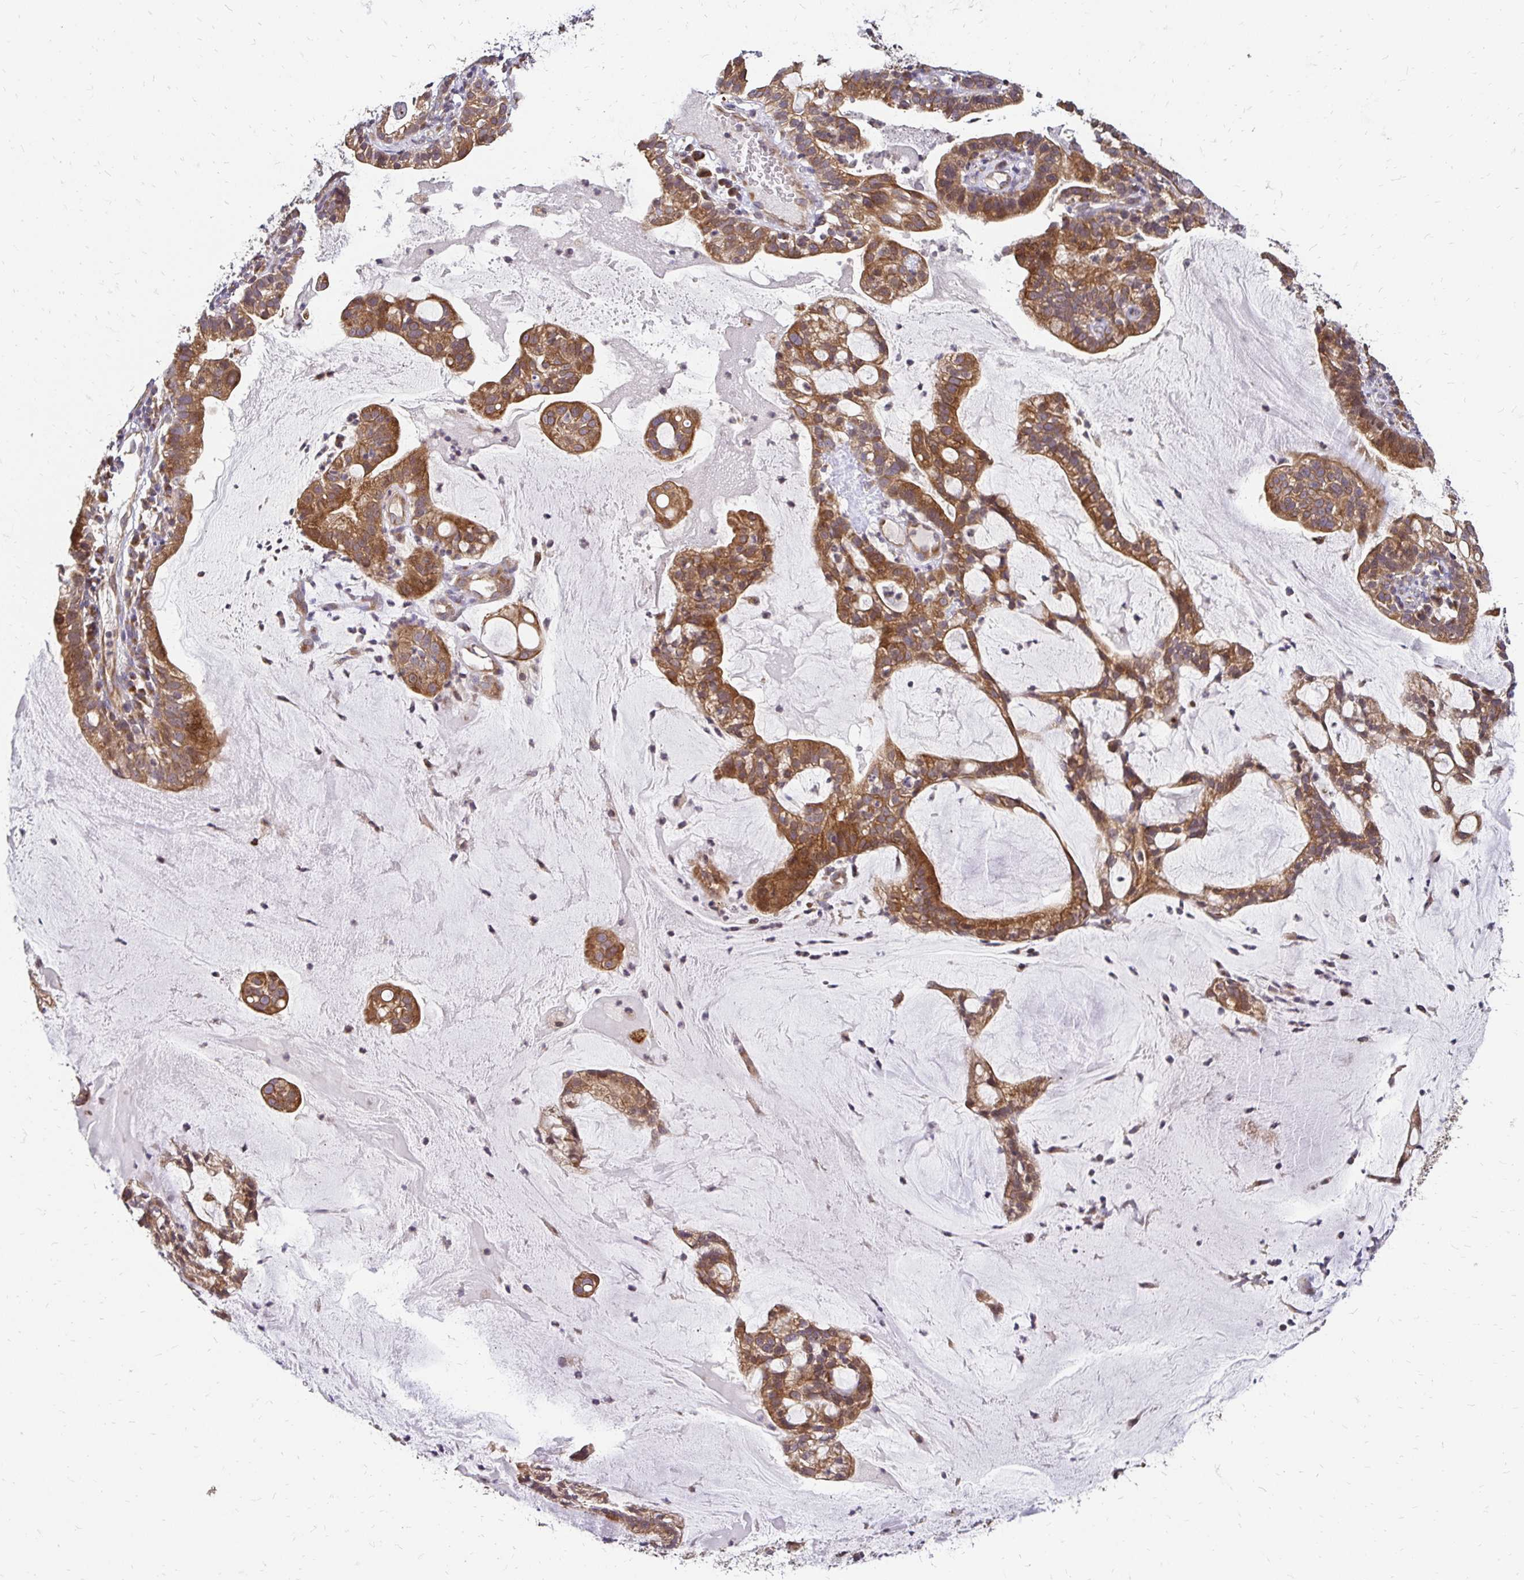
{"staining": {"intensity": "moderate", "quantity": ">75%", "location": "cytoplasmic/membranous"}, "tissue": "cervical cancer", "cell_type": "Tumor cells", "image_type": "cancer", "snomed": [{"axis": "morphology", "description": "Adenocarcinoma, NOS"}, {"axis": "topography", "description": "Cervix"}], "caption": "Brown immunohistochemical staining in human adenocarcinoma (cervical) shows moderate cytoplasmic/membranous expression in approximately >75% of tumor cells. The staining was performed using DAB (3,3'-diaminobenzidine), with brown indicating positive protein expression. Nuclei are stained blue with hematoxylin.", "gene": "ZW10", "patient": {"sex": "female", "age": 41}}